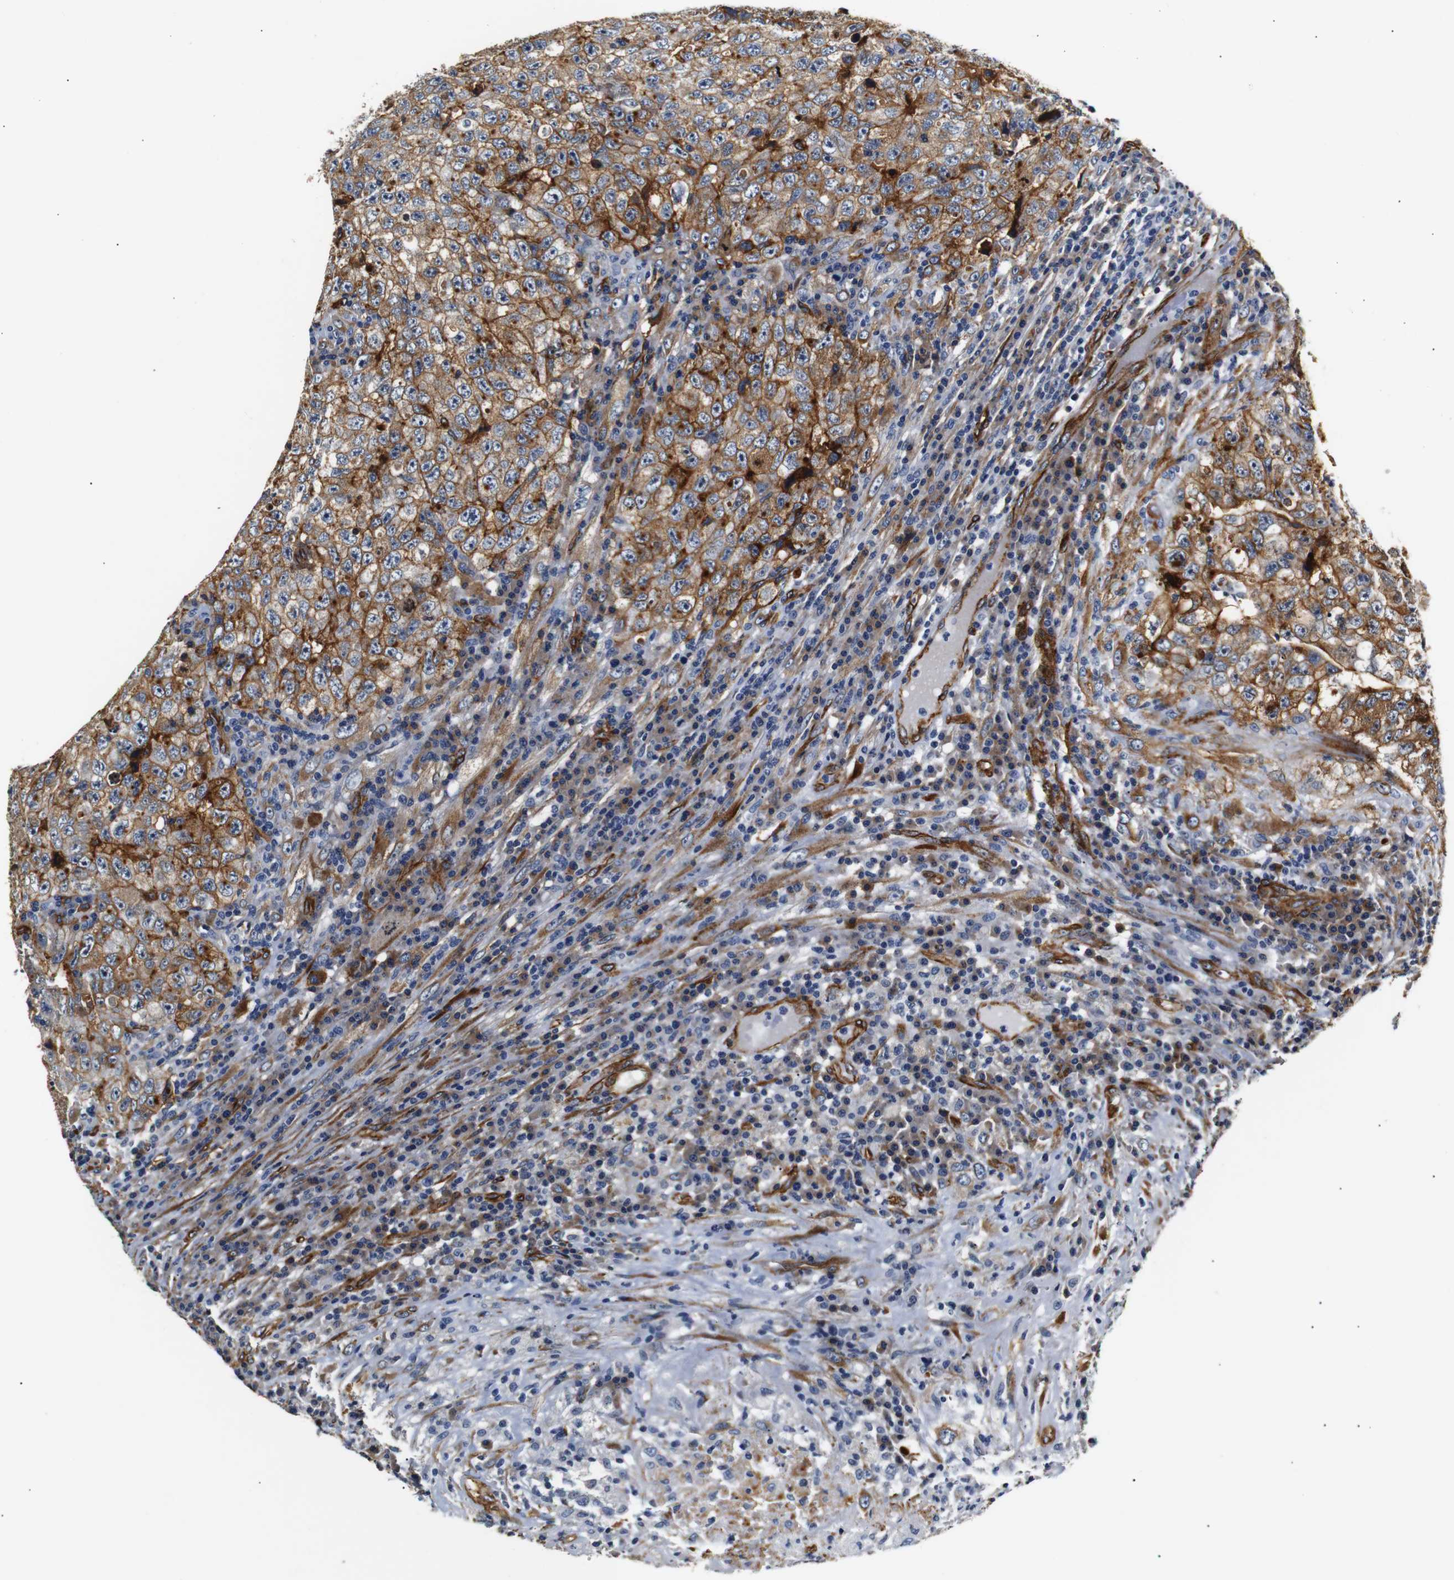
{"staining": {"intensity": "moderate", "quantity": ">75%", "location": "cytoplasmic/membranous"}, "tissue": "testis cancer", "cell_type": "Tumor cells", "image_type": "cancer", "snomed": [{"axis": "morphology", "description": "Necrosis, NOS"}, {"axis": "morphology", "description": "Carcinoma, Embryonal, NOS"}, {"axis": "topography", "description": "Testis"}], "caption": "DAB immunohistochemical staining of human embryonal carcinoma (testis) reveals moderate cytoplasmic/membranous protein positivity in about >75% of tumor cells. (DAB IHC with brightfield microscopy, high magnification).", "gene": "CAV2", "patient": {"sex": "male", "age": 19}}